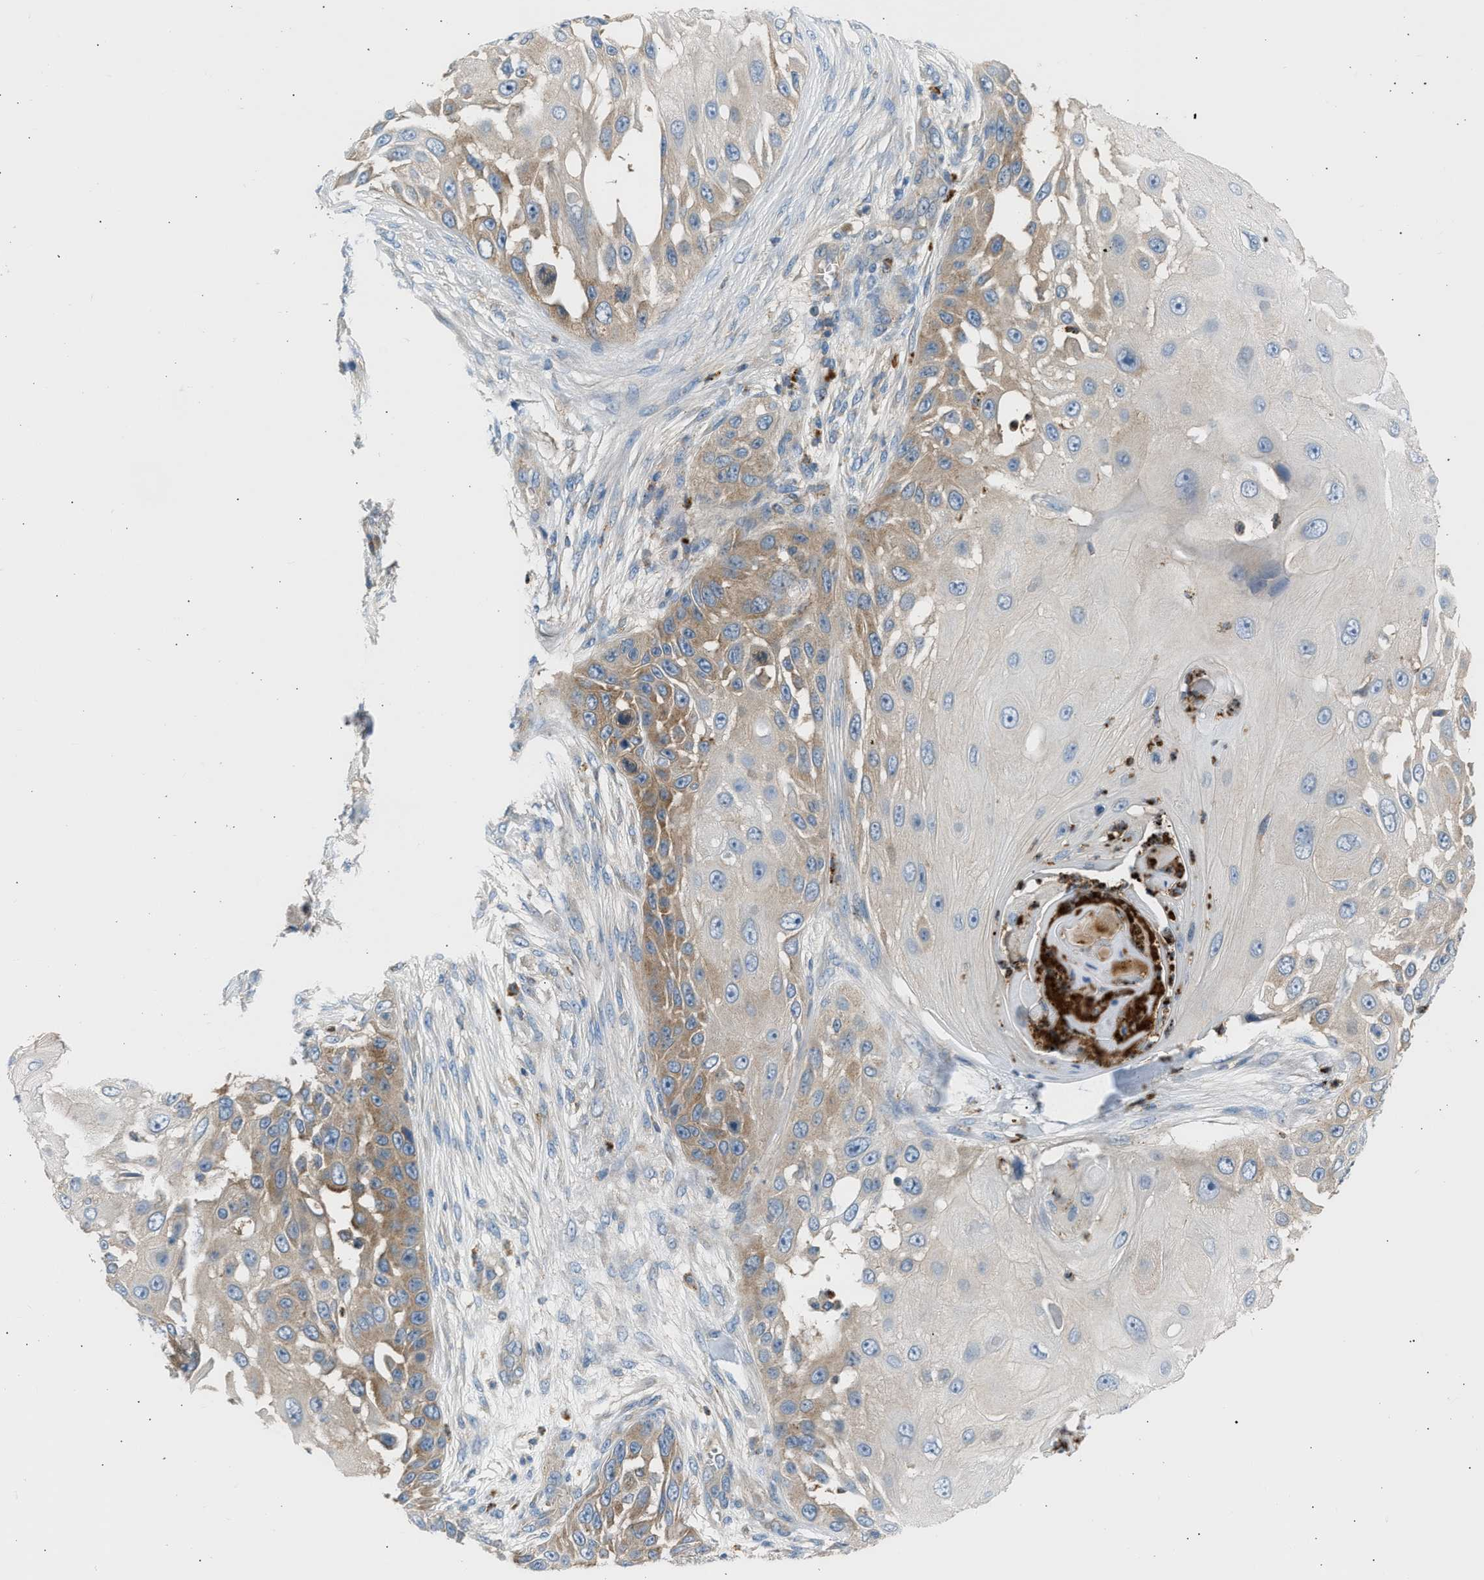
{"staining": {"intensity": "moderate", "quantity": "25%-75%", "location": "cytoplasmic/membranous"}, "tissue": "skin cancer", "cell_type": "Tumor cells", "image_type": "cancer", "snomed": [{"axis": "morphology", "description": "Squamous cell carcinoma, NOS"}, {"axis": "topography", "description": "Skin"}], "caption": "Tumor cells demonstrate medium levels of moderate cytoplasmic/membranous staining in about 25%-75% of cells in human skin cancer. The staining is performed using DAB (3,3'-diaminobenzidine) brown chromogen to label protein expression. The nuclei are counter-stained blue using hematoxylin.", "gene": "TRIM50", "patient": {"sex": "female", "age": 44}}